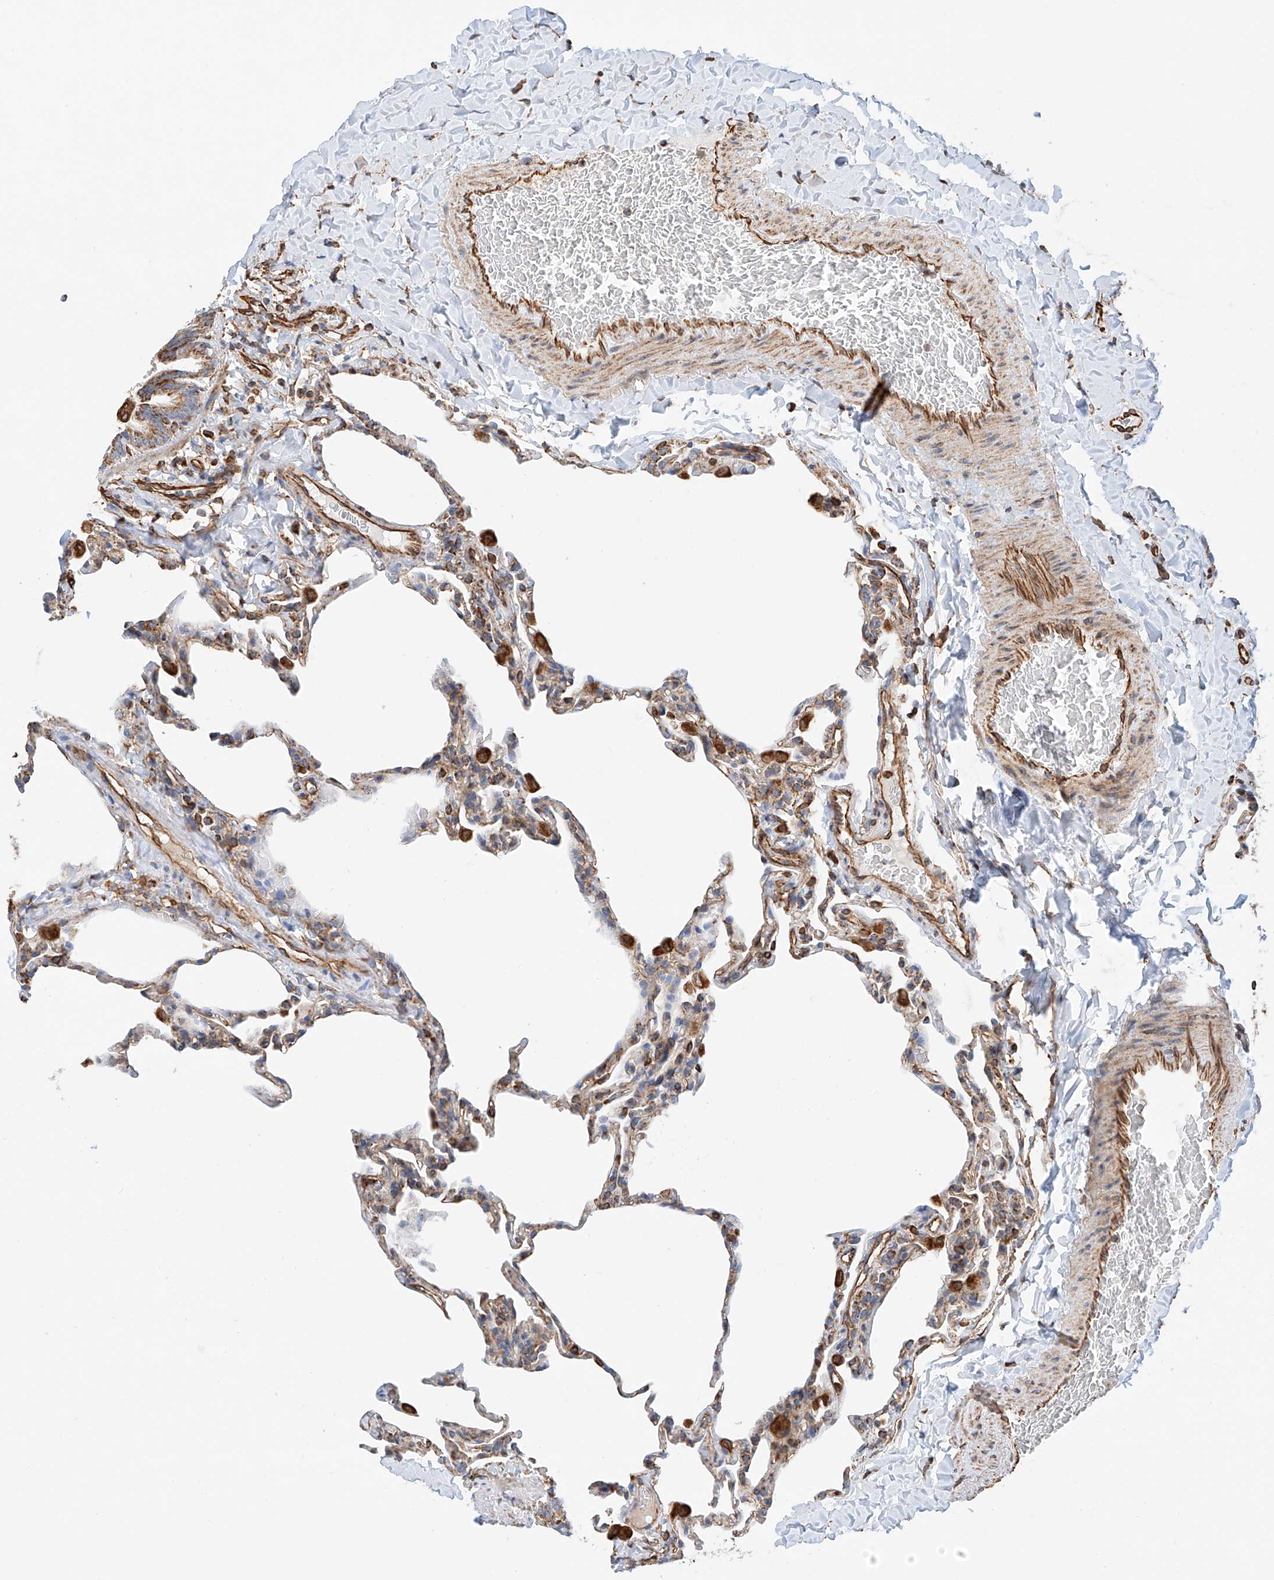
{"staining": {"intensity": "moderate", "quantity": ">75%", "location": "cytoplasmic/membranous"}, "tissue": "lung", "cell_type": "Alveolar cells", "image_type": "normal", "snomed": [{"axis": "morphology", "description": "Normal tissue, NOS"}, {"axis": "topography", "description": "Lung"}], "caption": "Lung was stained to show a protein in brown. There is medium levels of moderate cytoplasmic/membranous positivity in about >75% of alveolar cells. (brown staining indicates protein expression, while blue staining denotes nuclei).", "gene": "NDUFV3", "patient": {"sex": "male", "age": 20}}